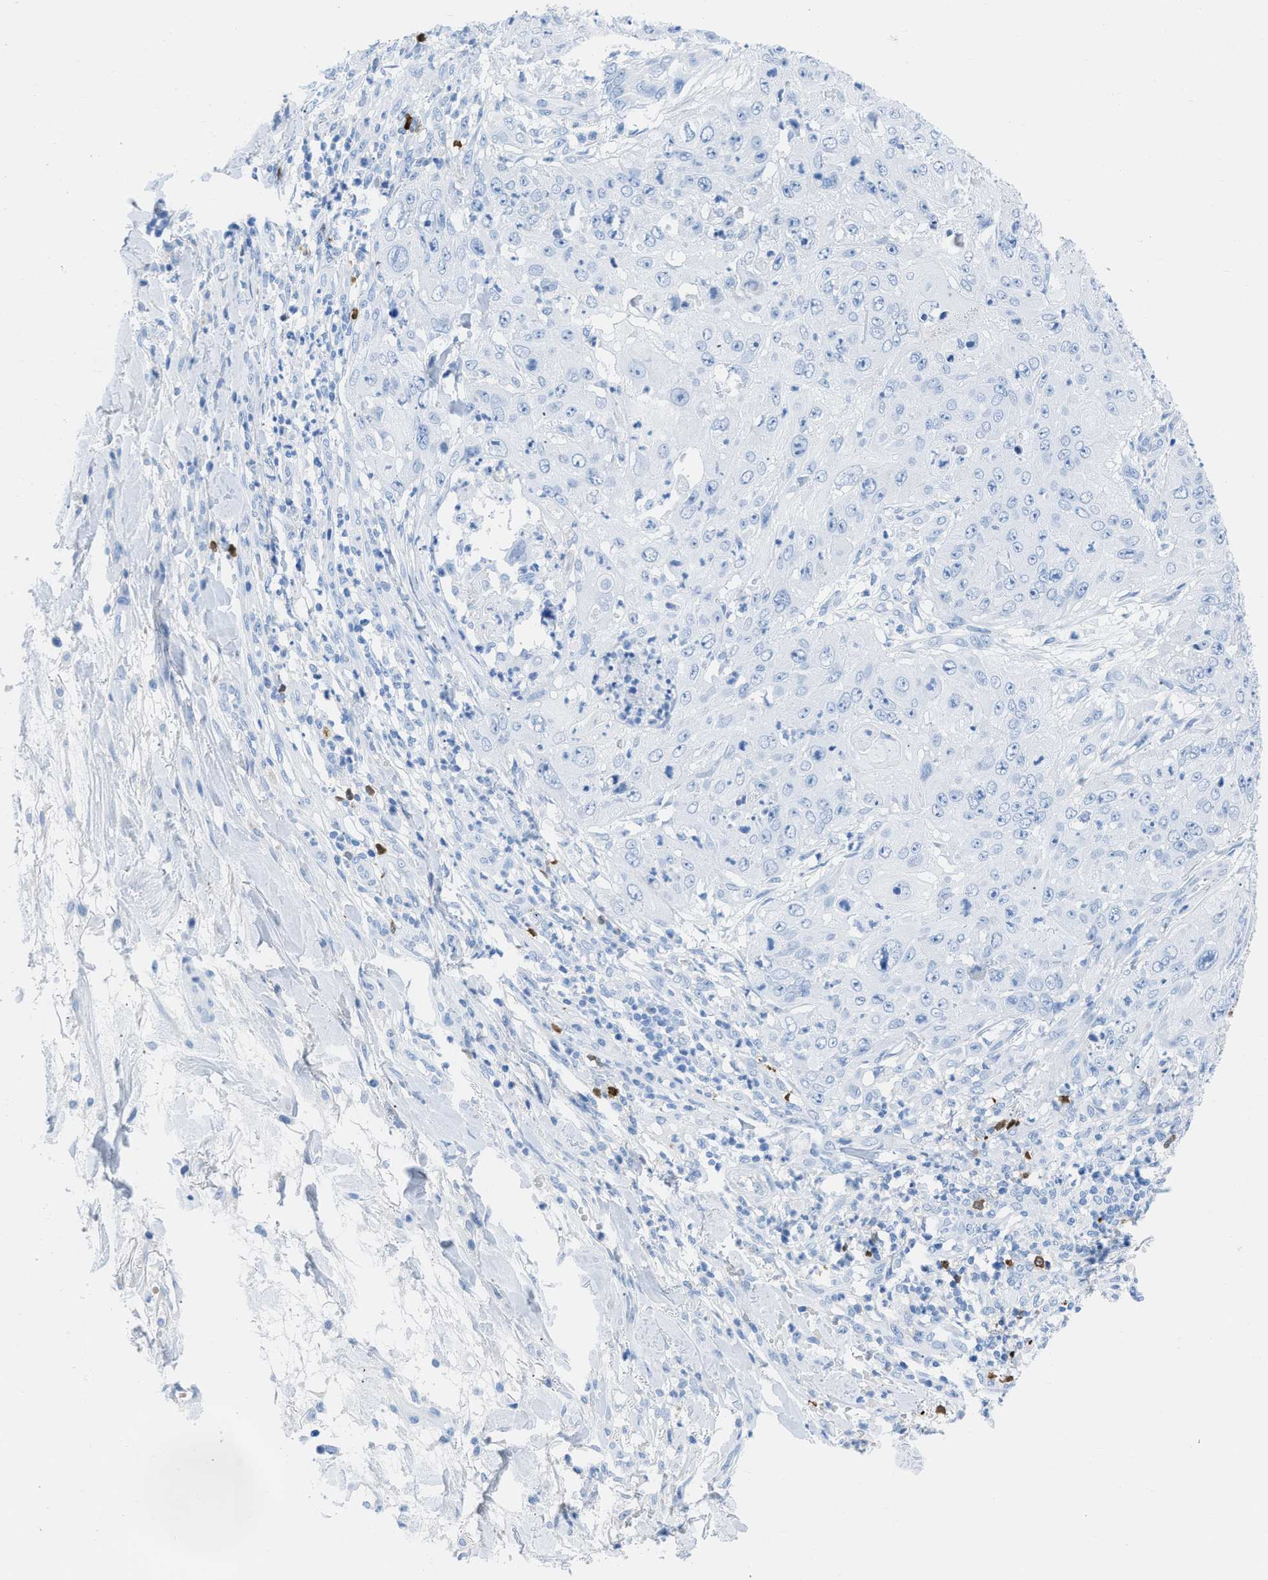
{"staining": {"intensity": "negative", "quantity": "none", "location": "none"}, "tissue": "skin cancer", "cell_type": "Tumor cells", "image_type": "cancer", "snomed": [{"axis": "morphology", "description": "Squamous cell carcinoma, NOS"}, {"axis": "topography", "description": "Skin"}], "caption": "Squamous cell carcinoma (skin) was stained to show a protein in brown. There is no significant positivity in tumor cells. Nuclei are stained in blue.", "gene": "TCL1A", "patient": {"sex": "female", "age": 80}}